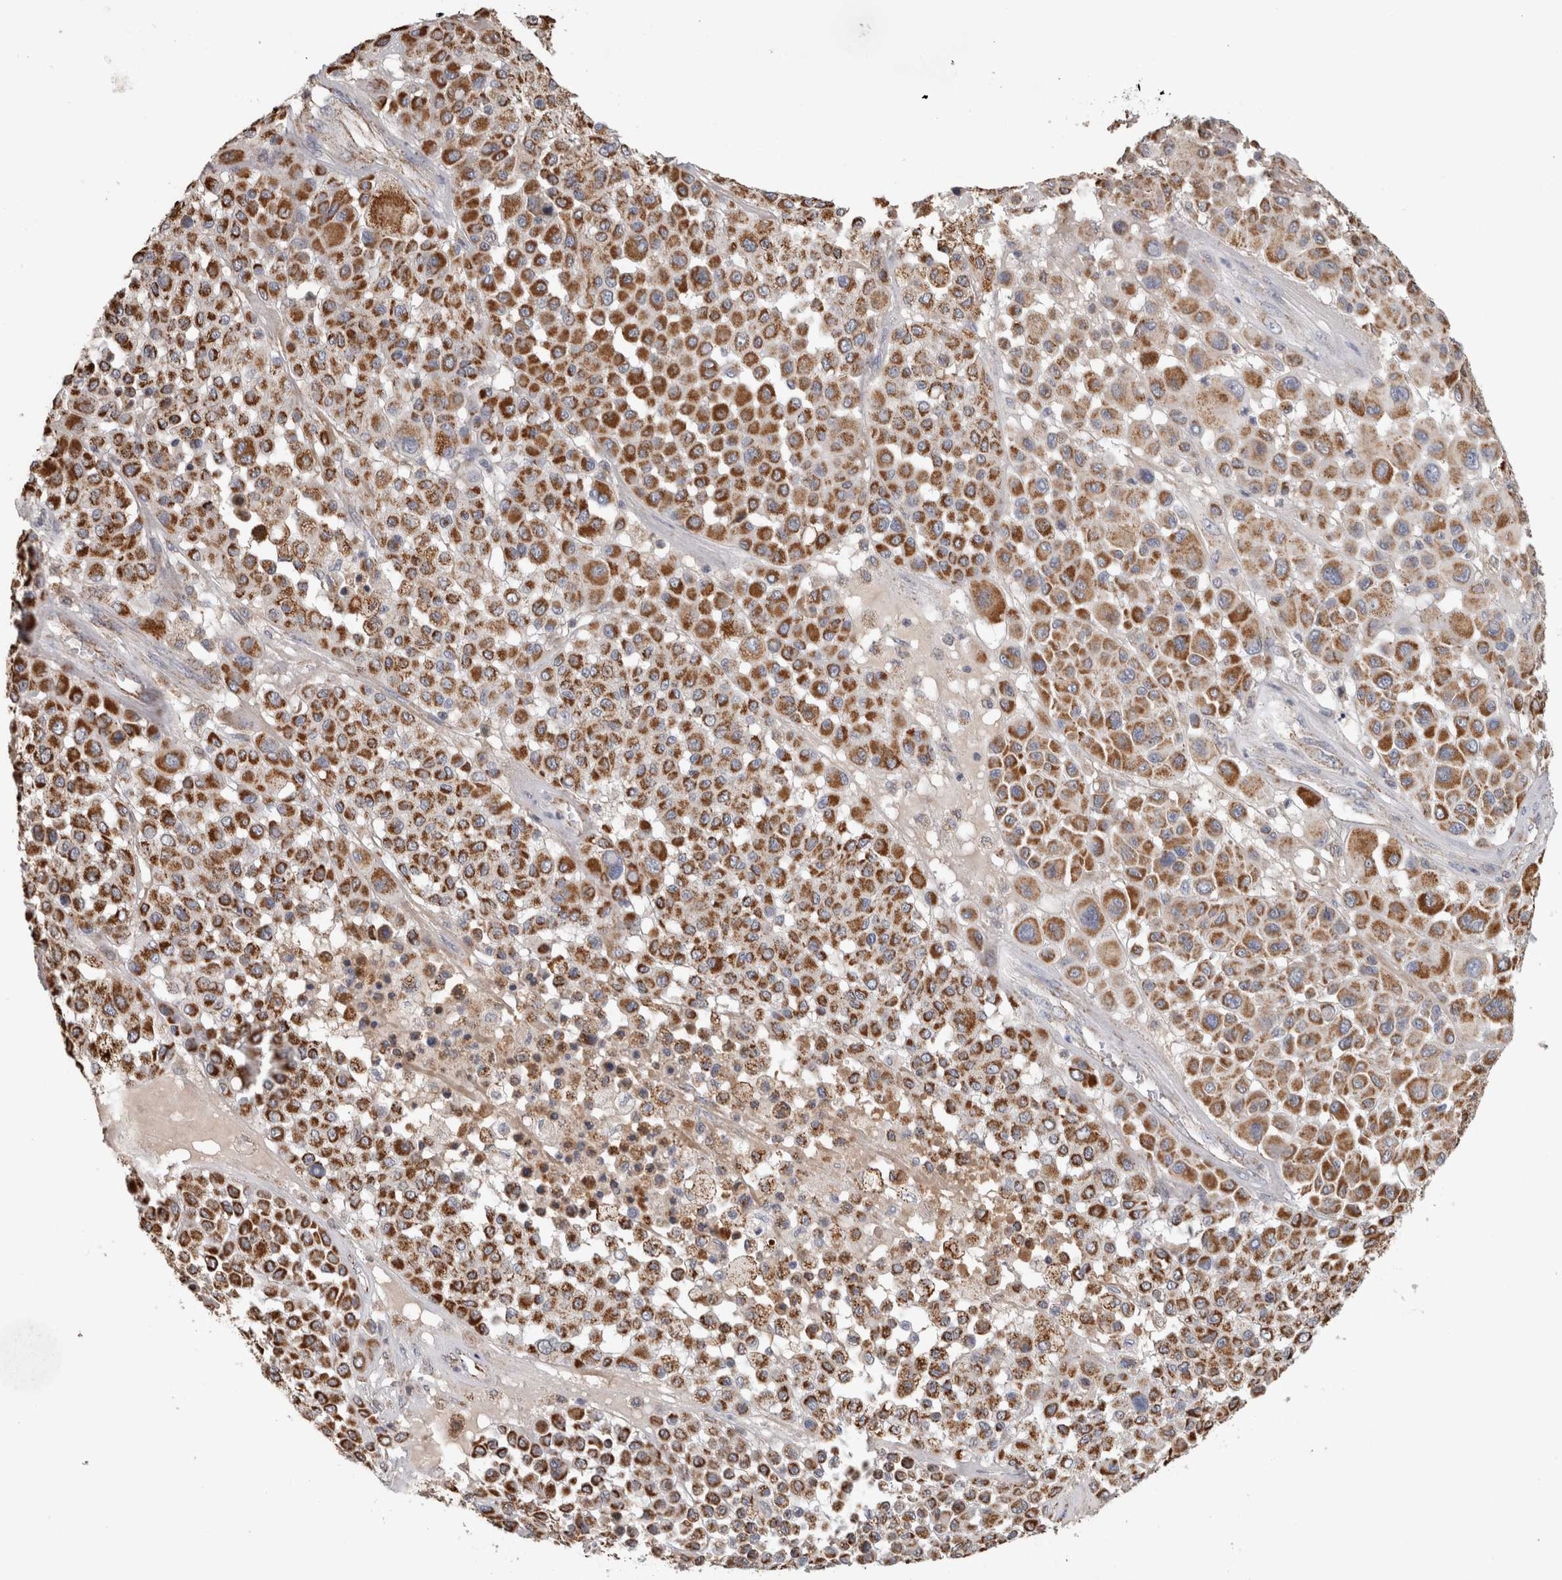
{"staining": {"intensity": "strong", "quantity": ">75%", "location": "cytoplasmic/membranous"}, "tissue": "melanoma", "cell_type": "Tumor cells", "image_type": "cancer", "snomed": [{"axis": "morphology", "description": "Malignant melanoma, Metastatic site"}, {"axis": "topography", "description": "Soft tissue"}], "caption": "Protein positivity by IHC exhibits strong cytoplasmic/membranous staining in approximately >75% of tumor cells in melanoma.", "gene": "ST8SIA1", "patient": {"sex": "male", "age": 41}}